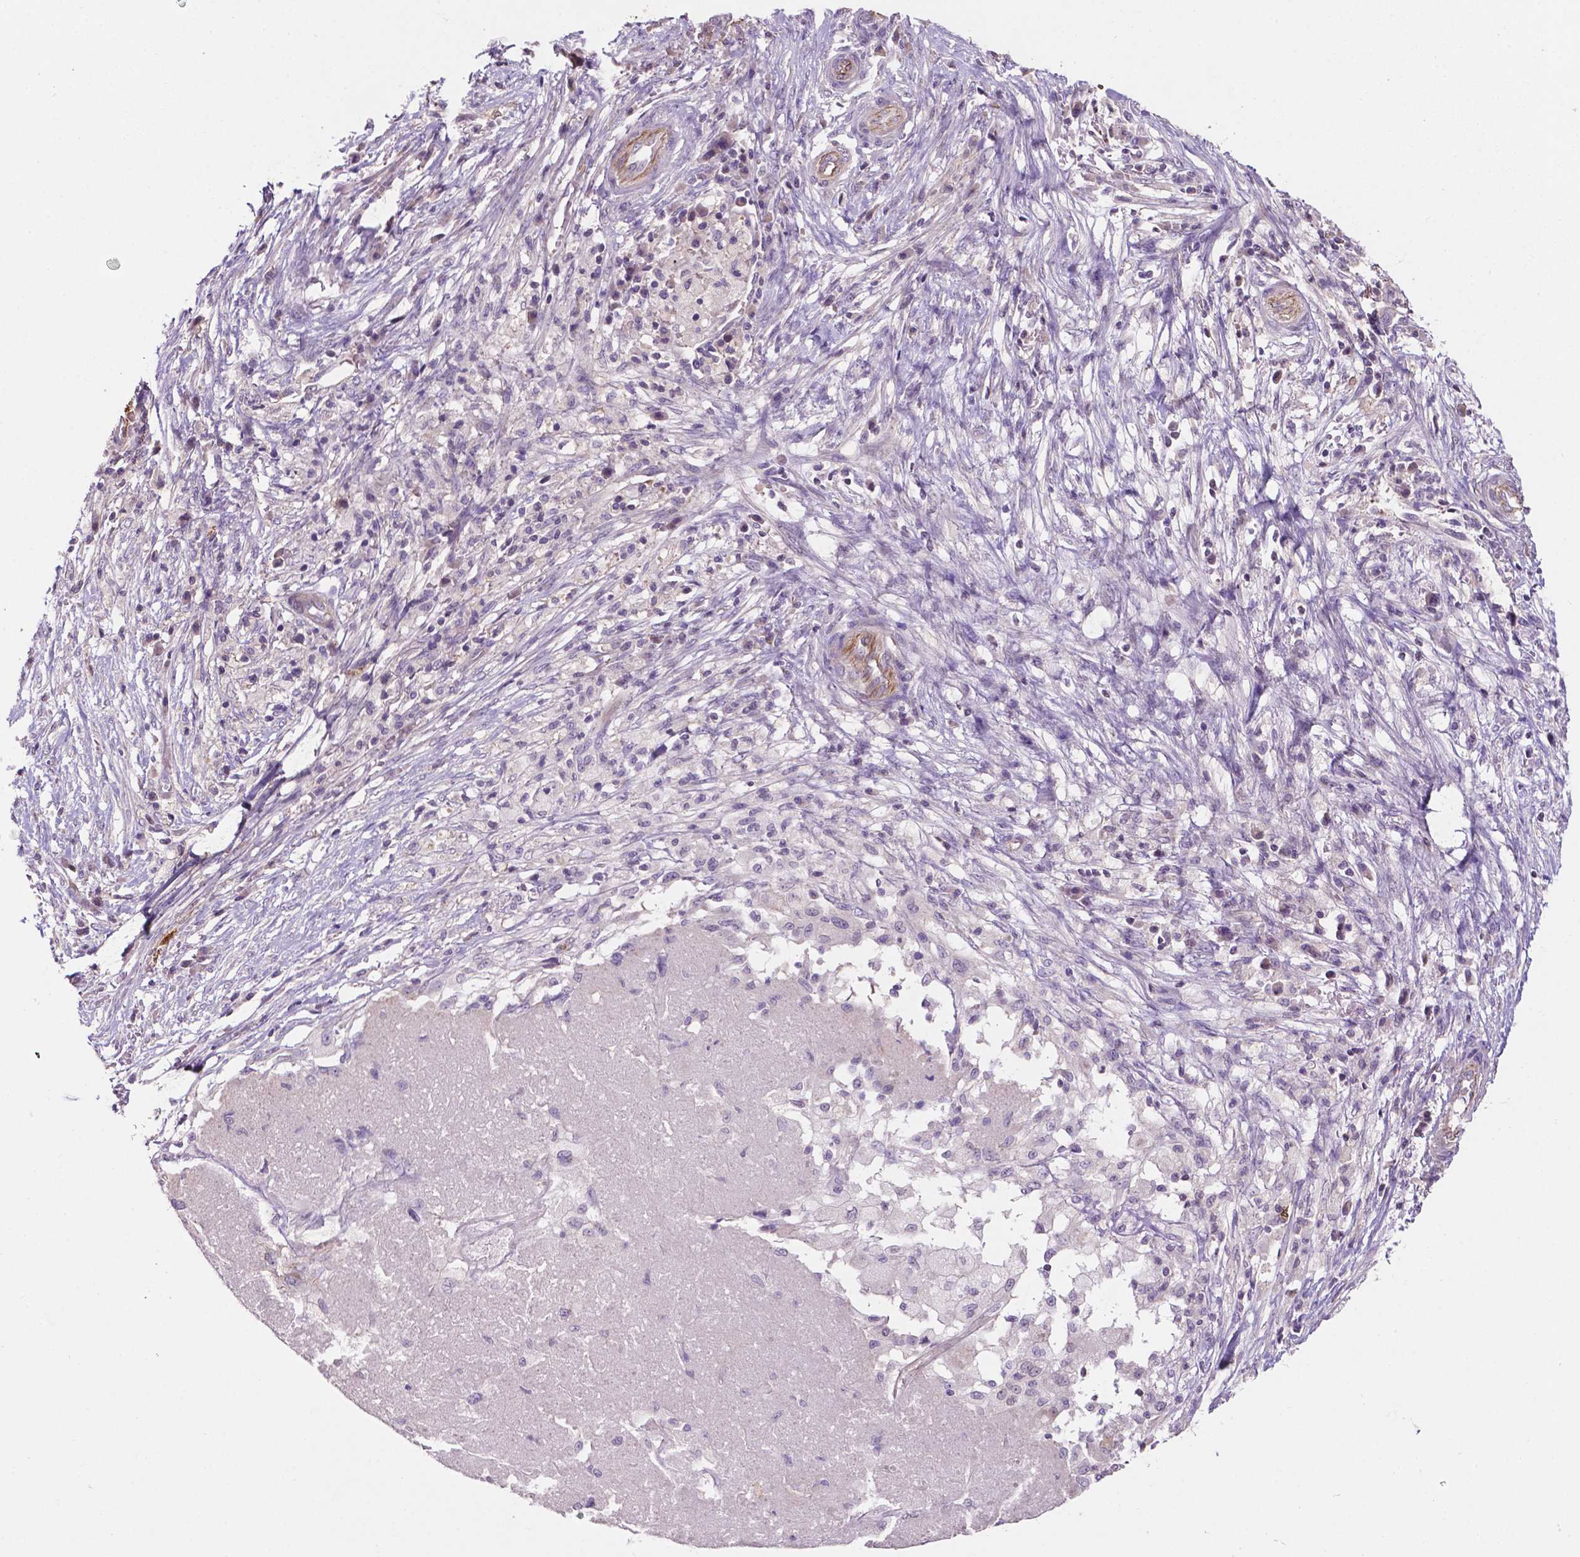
{"staining": {"intensity": "negative", "quantity": "none", "location": "none"}, "tissue": "stomach cancer", "cell_type": "Tumor cells", "image_type": "cancer", "snomed": [{"axis": "morphology", "description": "Adenocarcinoma, NOS"}, {"axis": "topography", "description": "Stomach"}], "caption": "A histopathology image of human stomach cancer (adenocarcinoma) is negative for staining in tumor cells.", "gene": "ARL5C", "patient": {"sex": "male", "age": 69}}